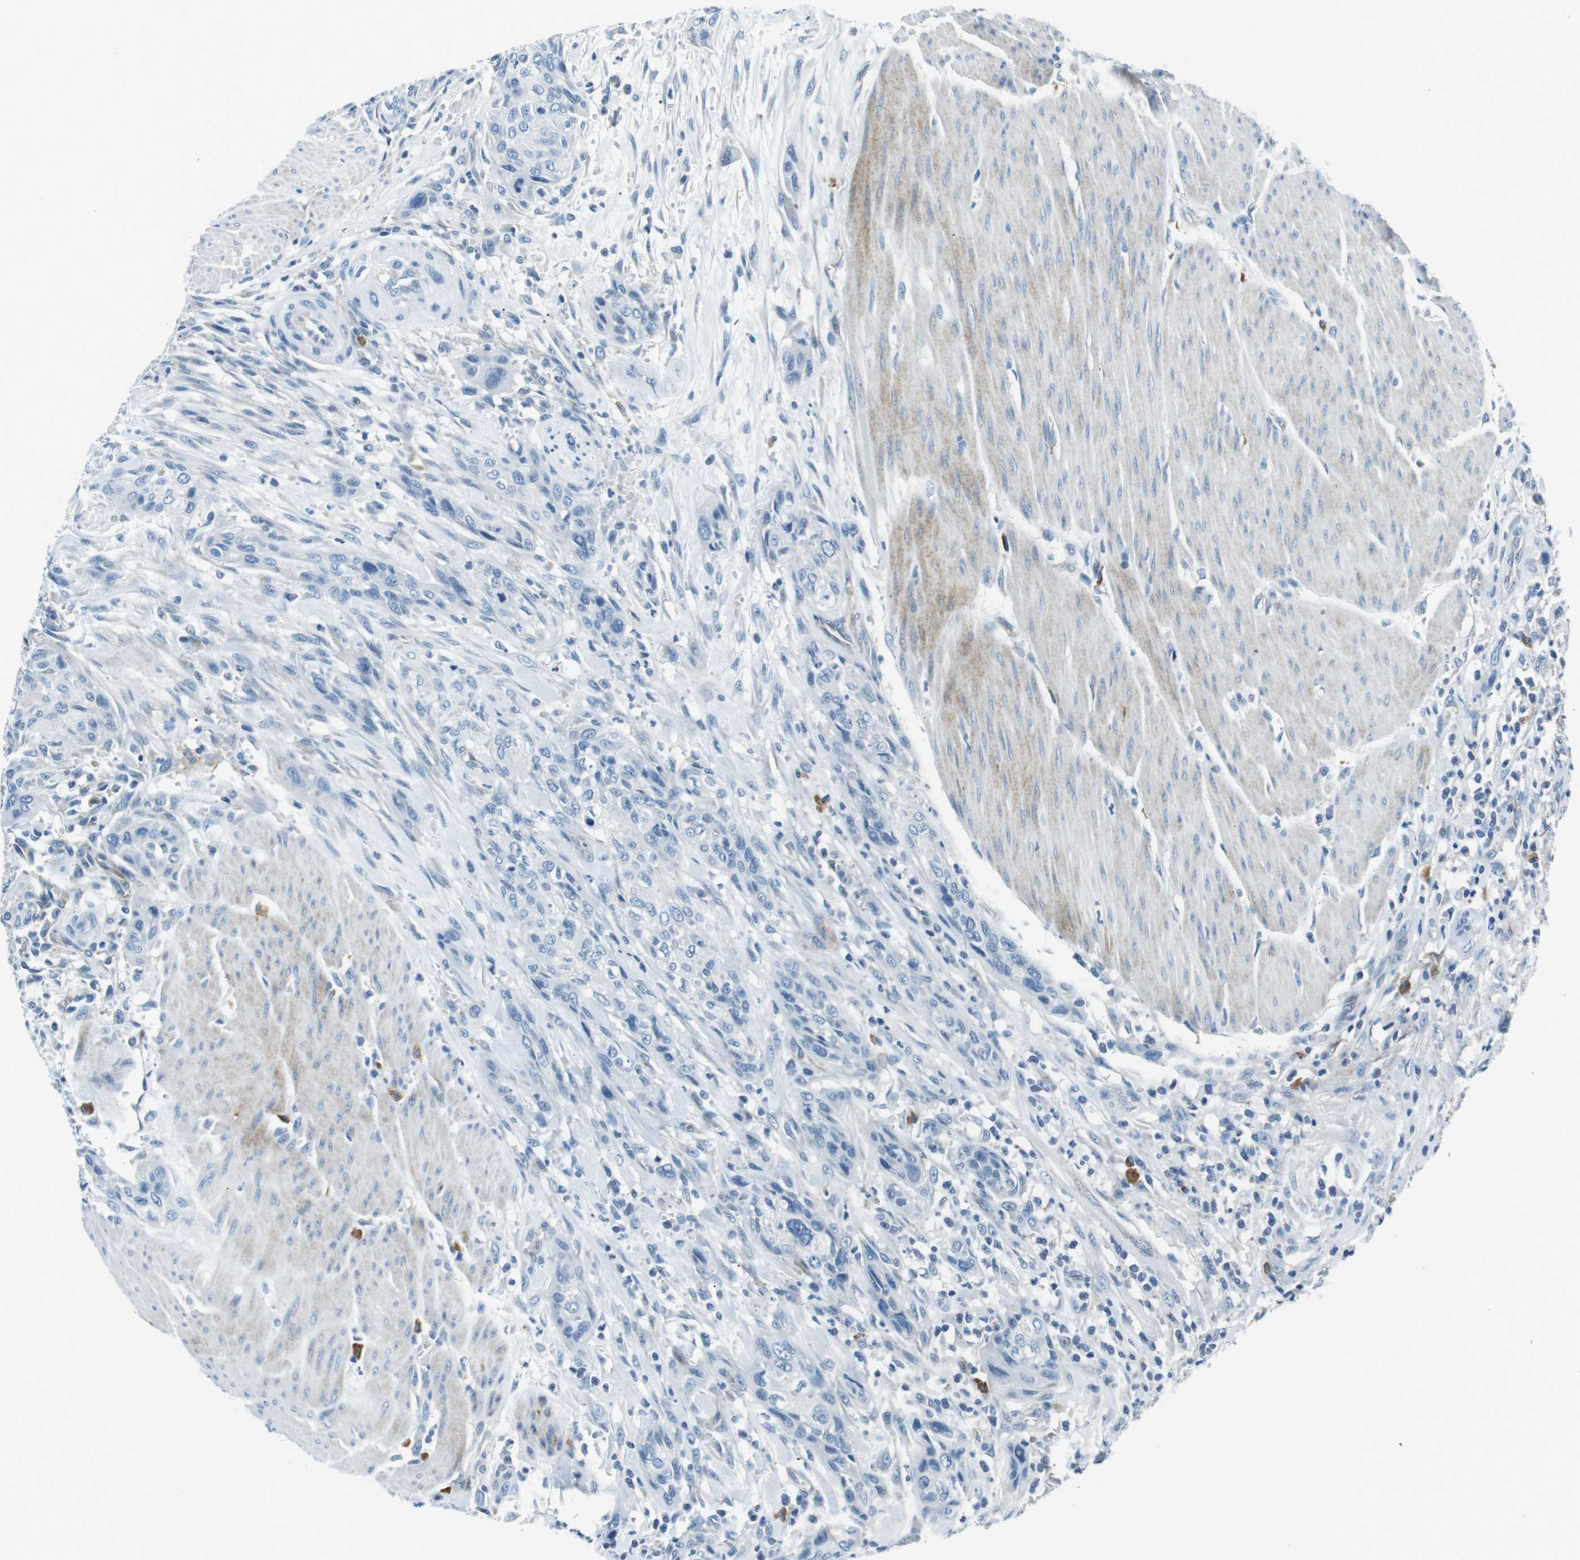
{"staining": {"intensity": "negative", "quantity": "none", "location": "none"}, "tissue": "urothelial cancer", "cell_type": "Tumor cells", "image_type": "cancer", "snomed": [{"axis": "morphology", "description": "Urothelial carcinoma, High grade"}, {"axis": "topography", "description": "Urinary bladder"}], "caption": "Tumor cells are negative for brown protein staining in urothelial cancer. Brightfield microscopy of IHC stained with DAB (3,3'-diaminobenzidine) (brown) and hematoxylin (blue), captured at high magnification.", "gene": "CSF2RA", "patient": {"sex": "male", "age": 35}}